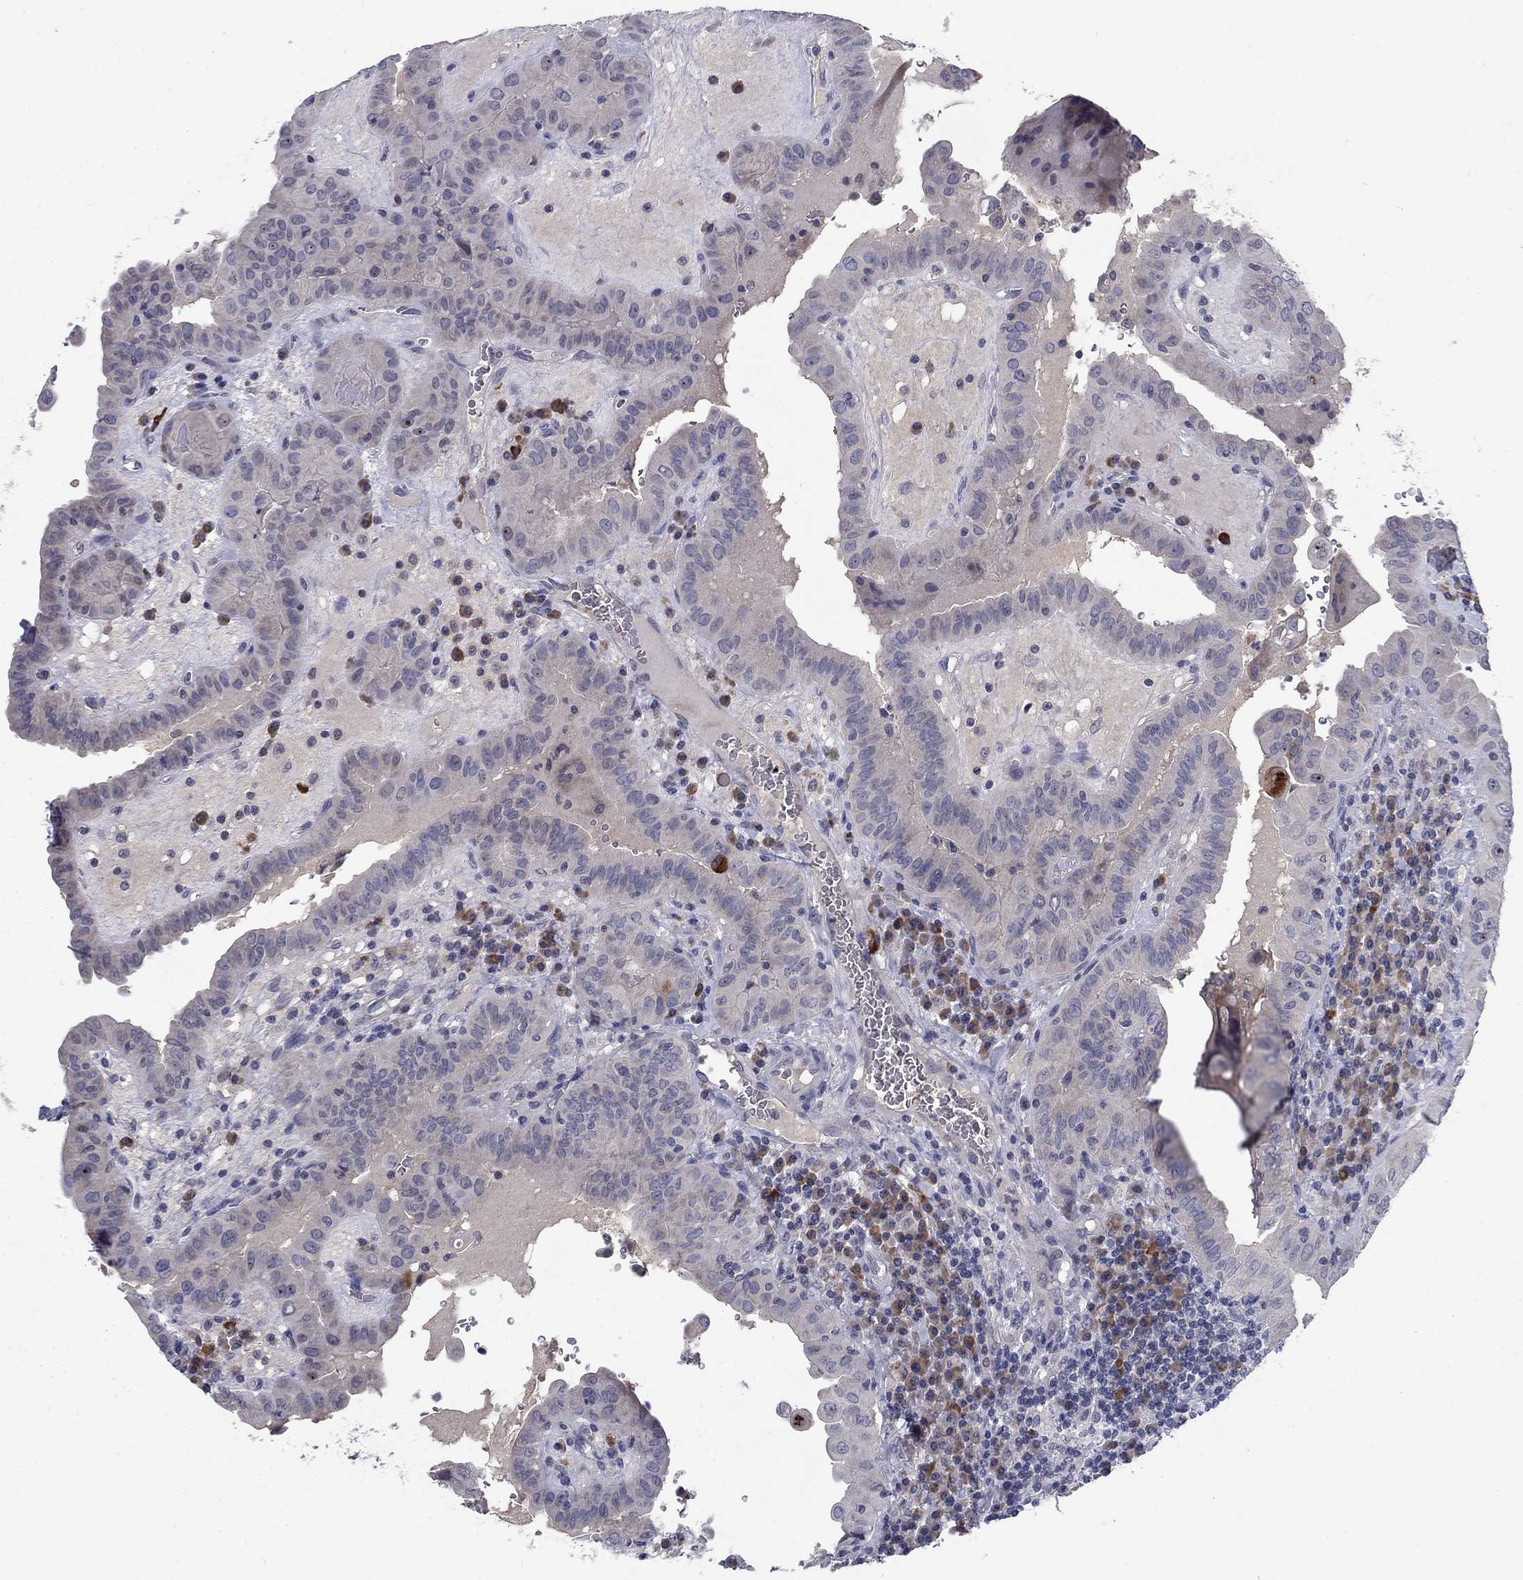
{"staining": {"intensity": "negative", "quantity": "none", "location": "none"}, "tissue": "thyroid cancer", "cell_type": "Tumor cells", "image_type": "cancer", "snomed": [{"axis": "morphology", "description": "Papillary adenocarcinoma, NOS"}, {"axis": "topography", "description": "Thyroid gland"}], "caption": "DAB (3,3'-diaminobenzidine) immunohistochemical staining of thyroid cancer (papillary adenocarcinoma) demonstrates no significant staining in tumor cells.", "gene": "CACNA1A", "patient": {"sex": "female", "age": 37}}